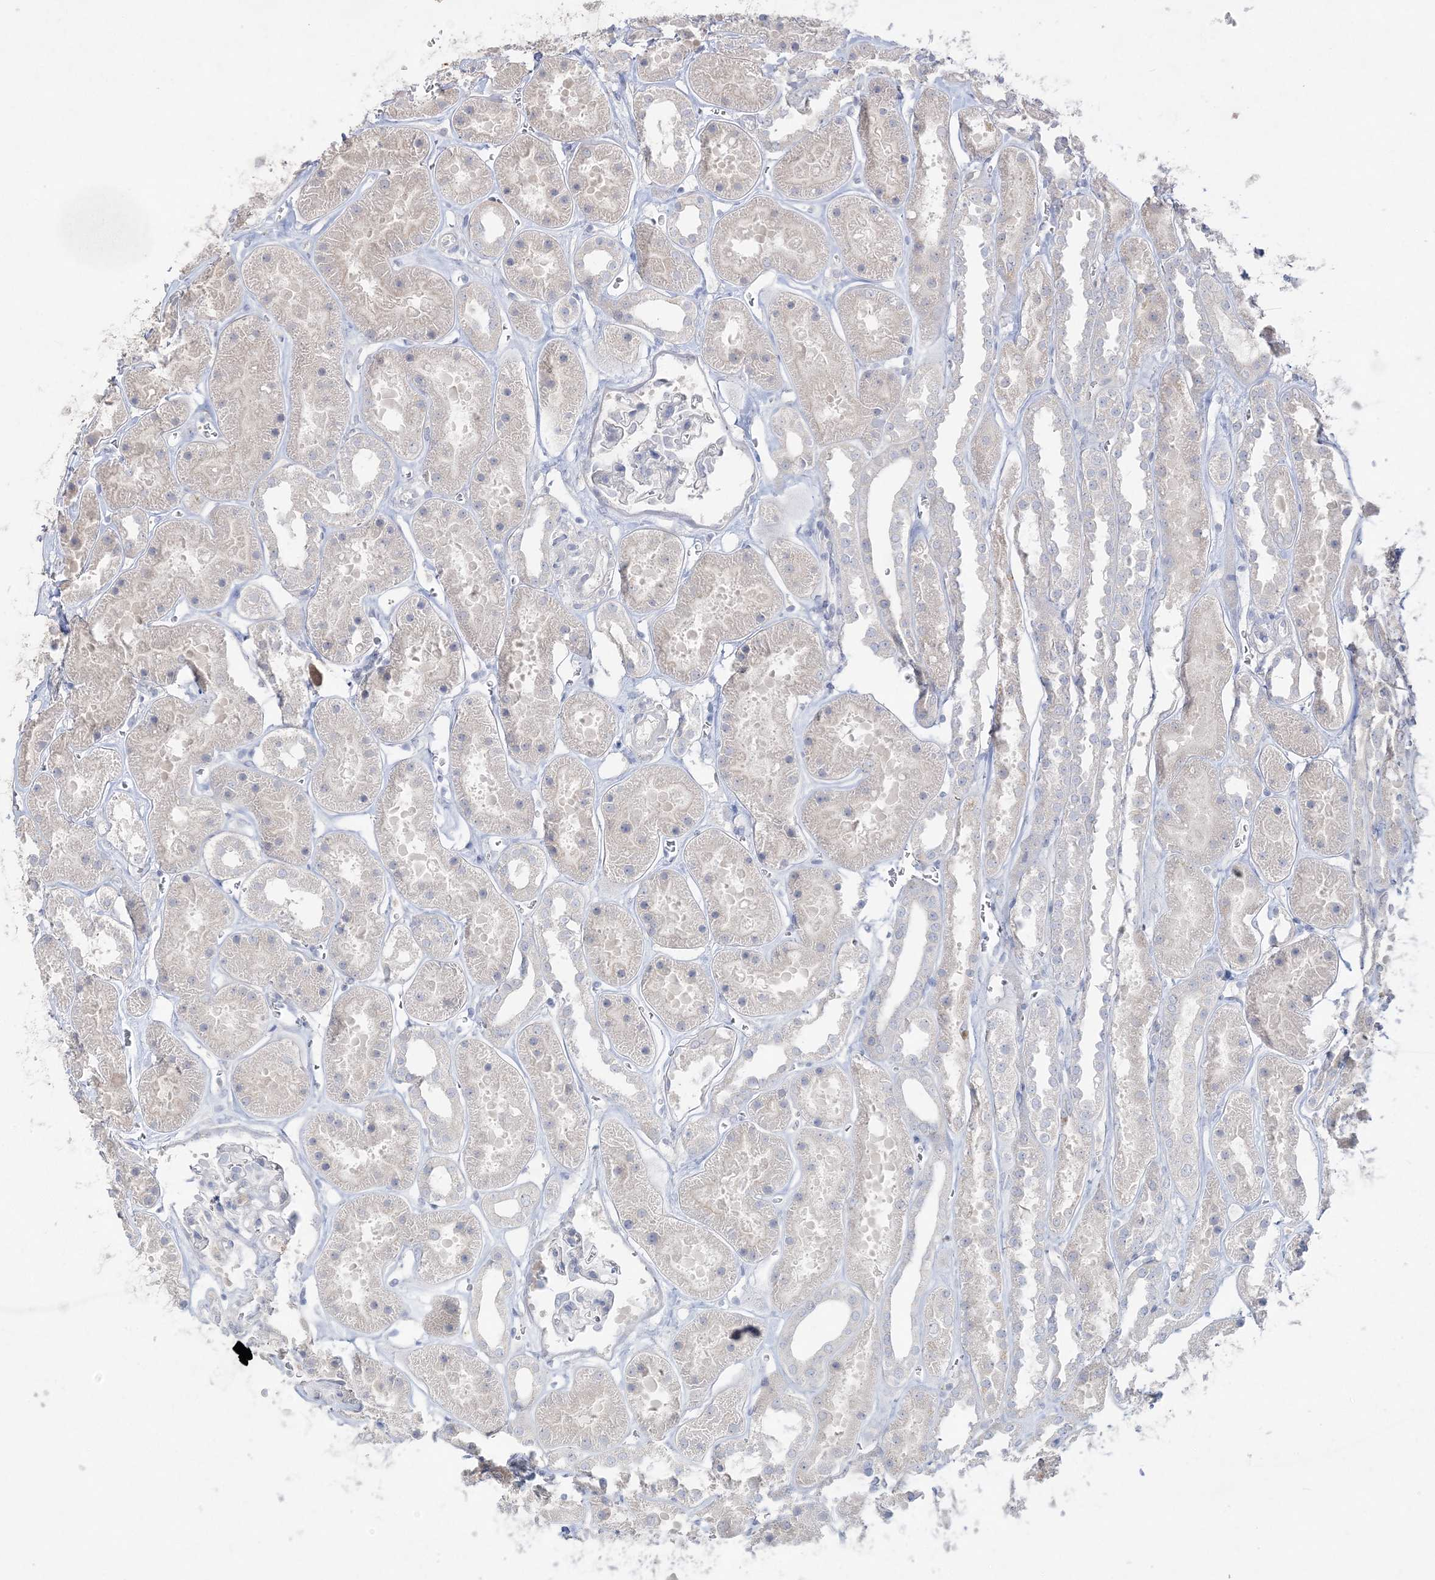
{"staining": {"intensity": "negative", "quantity": "none", "location": "none"}, "tissue": "kidney", "cell_type": "Cells in glomeruli", "image_type": "normal", "snomed": [{"axis": "morphology", "description": "Normal tissue, NOS"}, {"axis": "topography", "description": "Kidney"}], "caption": "Human kidney stained for a protein using immunohistochemistry (IHC) exhibits no staining in cells in glomeruli.", "gene": "SH3BP4", "patient": {"sex": "female", "age": 41}}